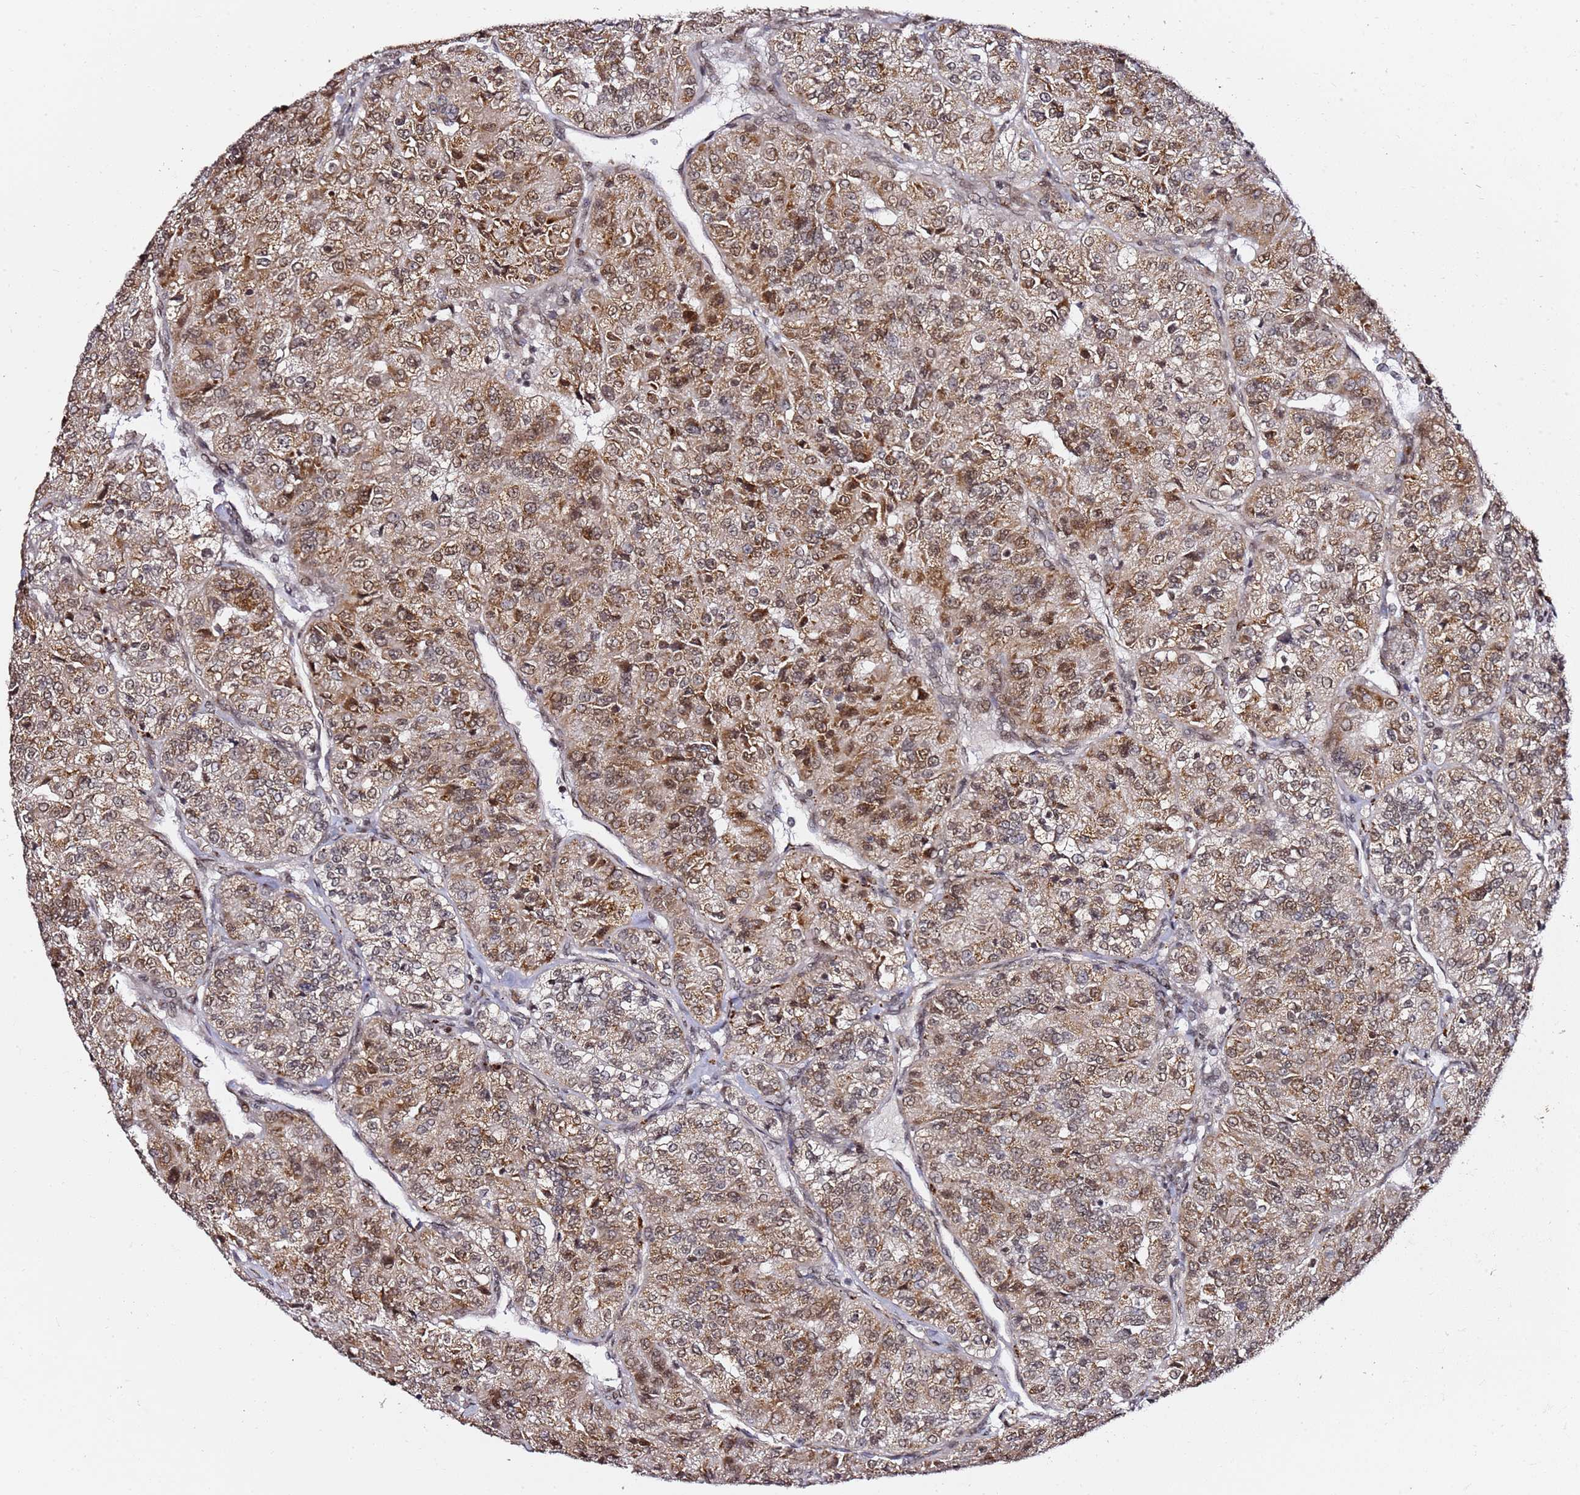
{"staining": {"intensity": "moderate", "quantity": ">75%", "location": "cytoplasmic/membranous,nuclear"}, "tissue": "renal cancer", "cell_type": "Tumor cells", "image_type": "cancer", "snomed": [{"axis": "morphology", "description": "Adenocarcinoma, NOS"}, {"axis": "topography", "description": "Kidney"}], "caption": "Protein staining reveals moderate cytoplasmic/membranous and nuclear staining in approximately >75% of tumor cells in renal adenocarcinoma.", "gene": "TP53AIP1", "patient": {"sex": "female", "age": 63}}